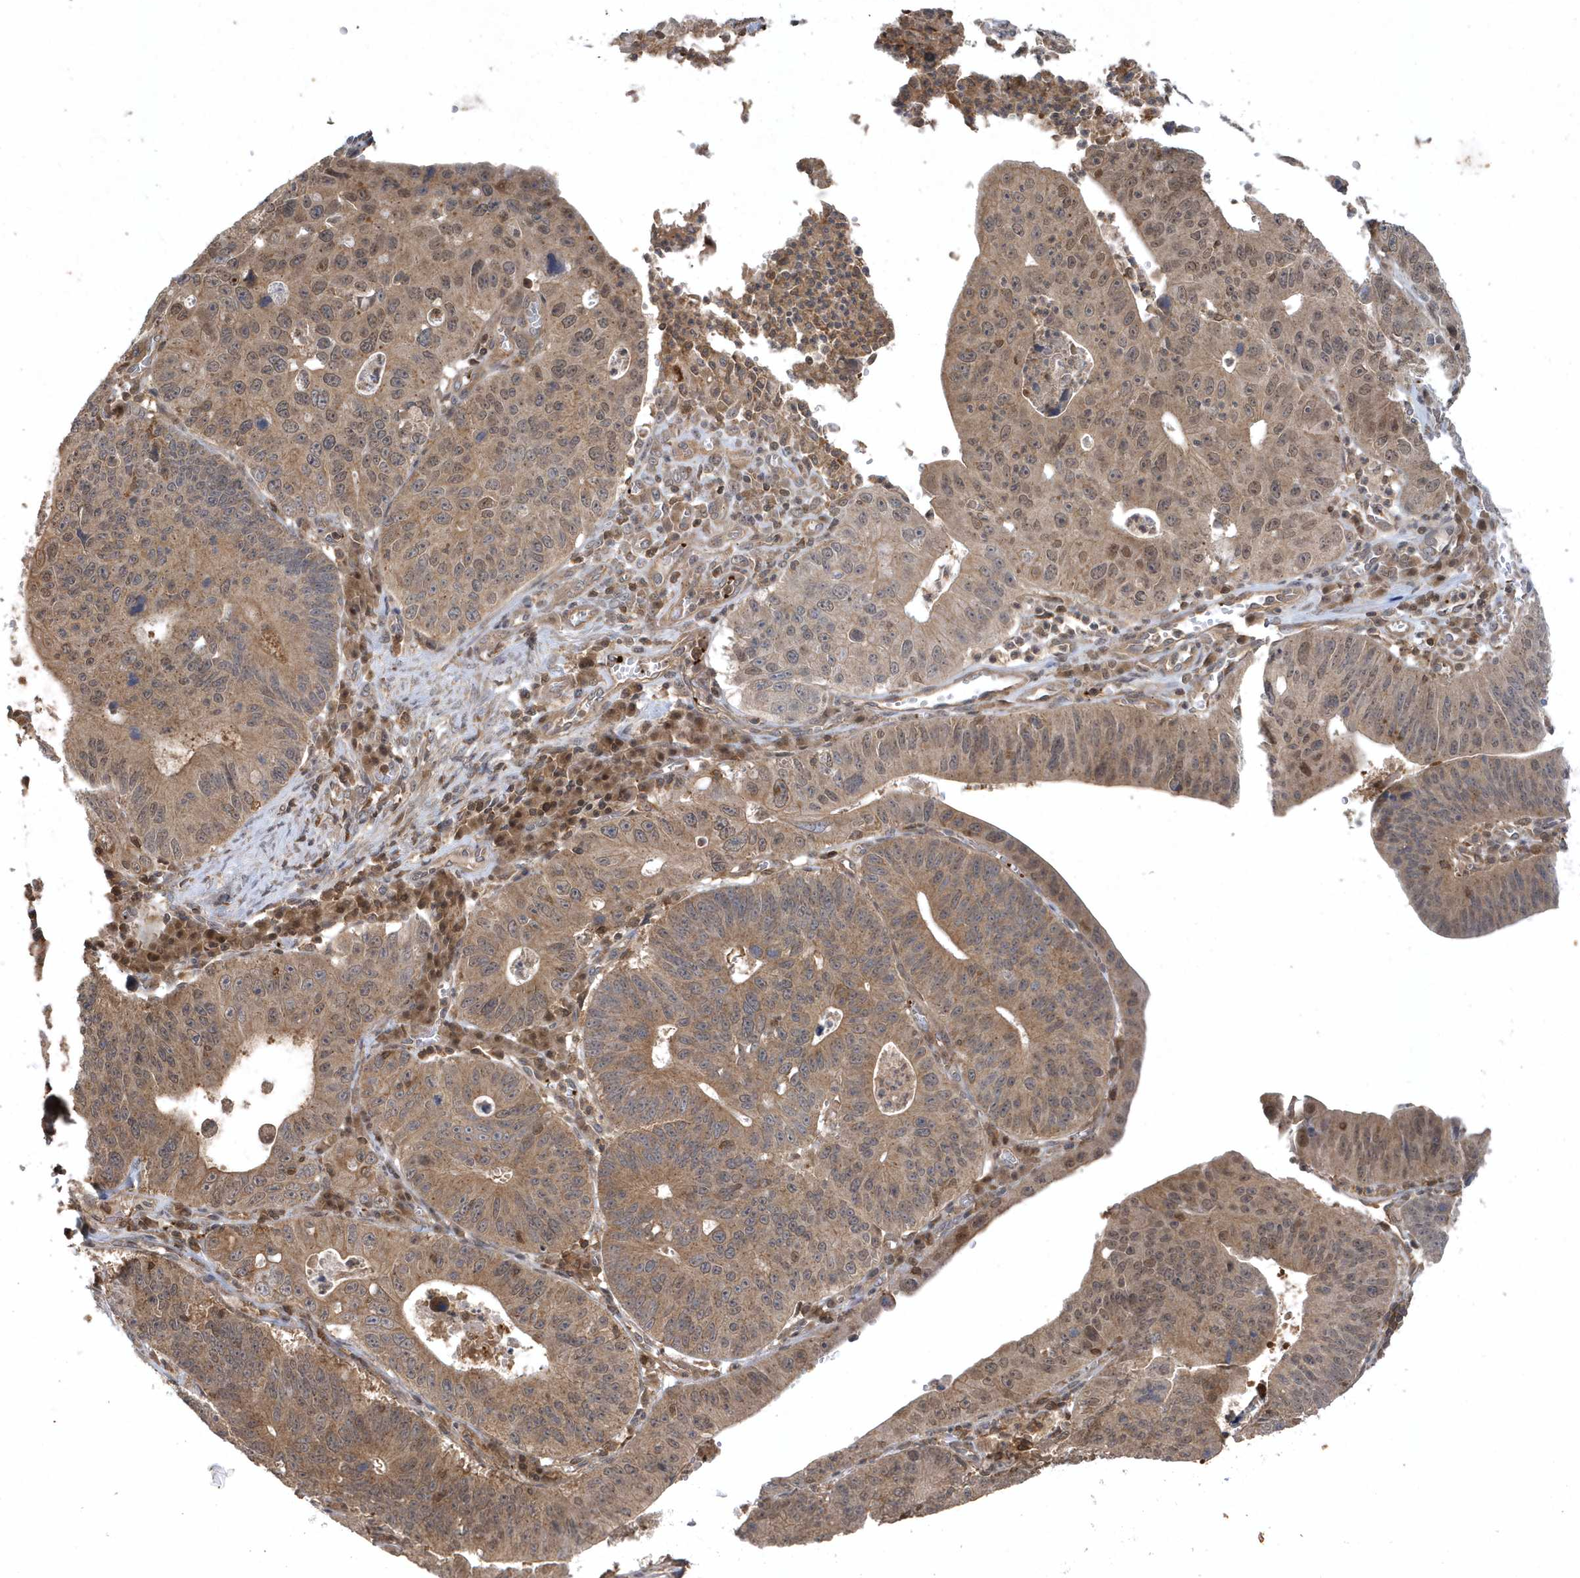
{"staining": {"intensity": "moderate", "quantity": ">75%", "location": "cytoplasmic/membranous,nuclear"}, "tissue": "stomach cancer", "cell_type": "Tumor cells", "image_type": "cancer", "snomed": [{"axis": "morphology", "description": "Adenocarcinoma, NOS"}, {"axis": "topography", "description": "Stomach"}], "caption": "Immunohistochemical staining of human stomach cancer exhibits moderate cytoplasmic/membranous and nuclear protein positivity in about >75% of tumor cells.", "gene": "ACYP1", "patient": {"sex": "male", "age": 59}}